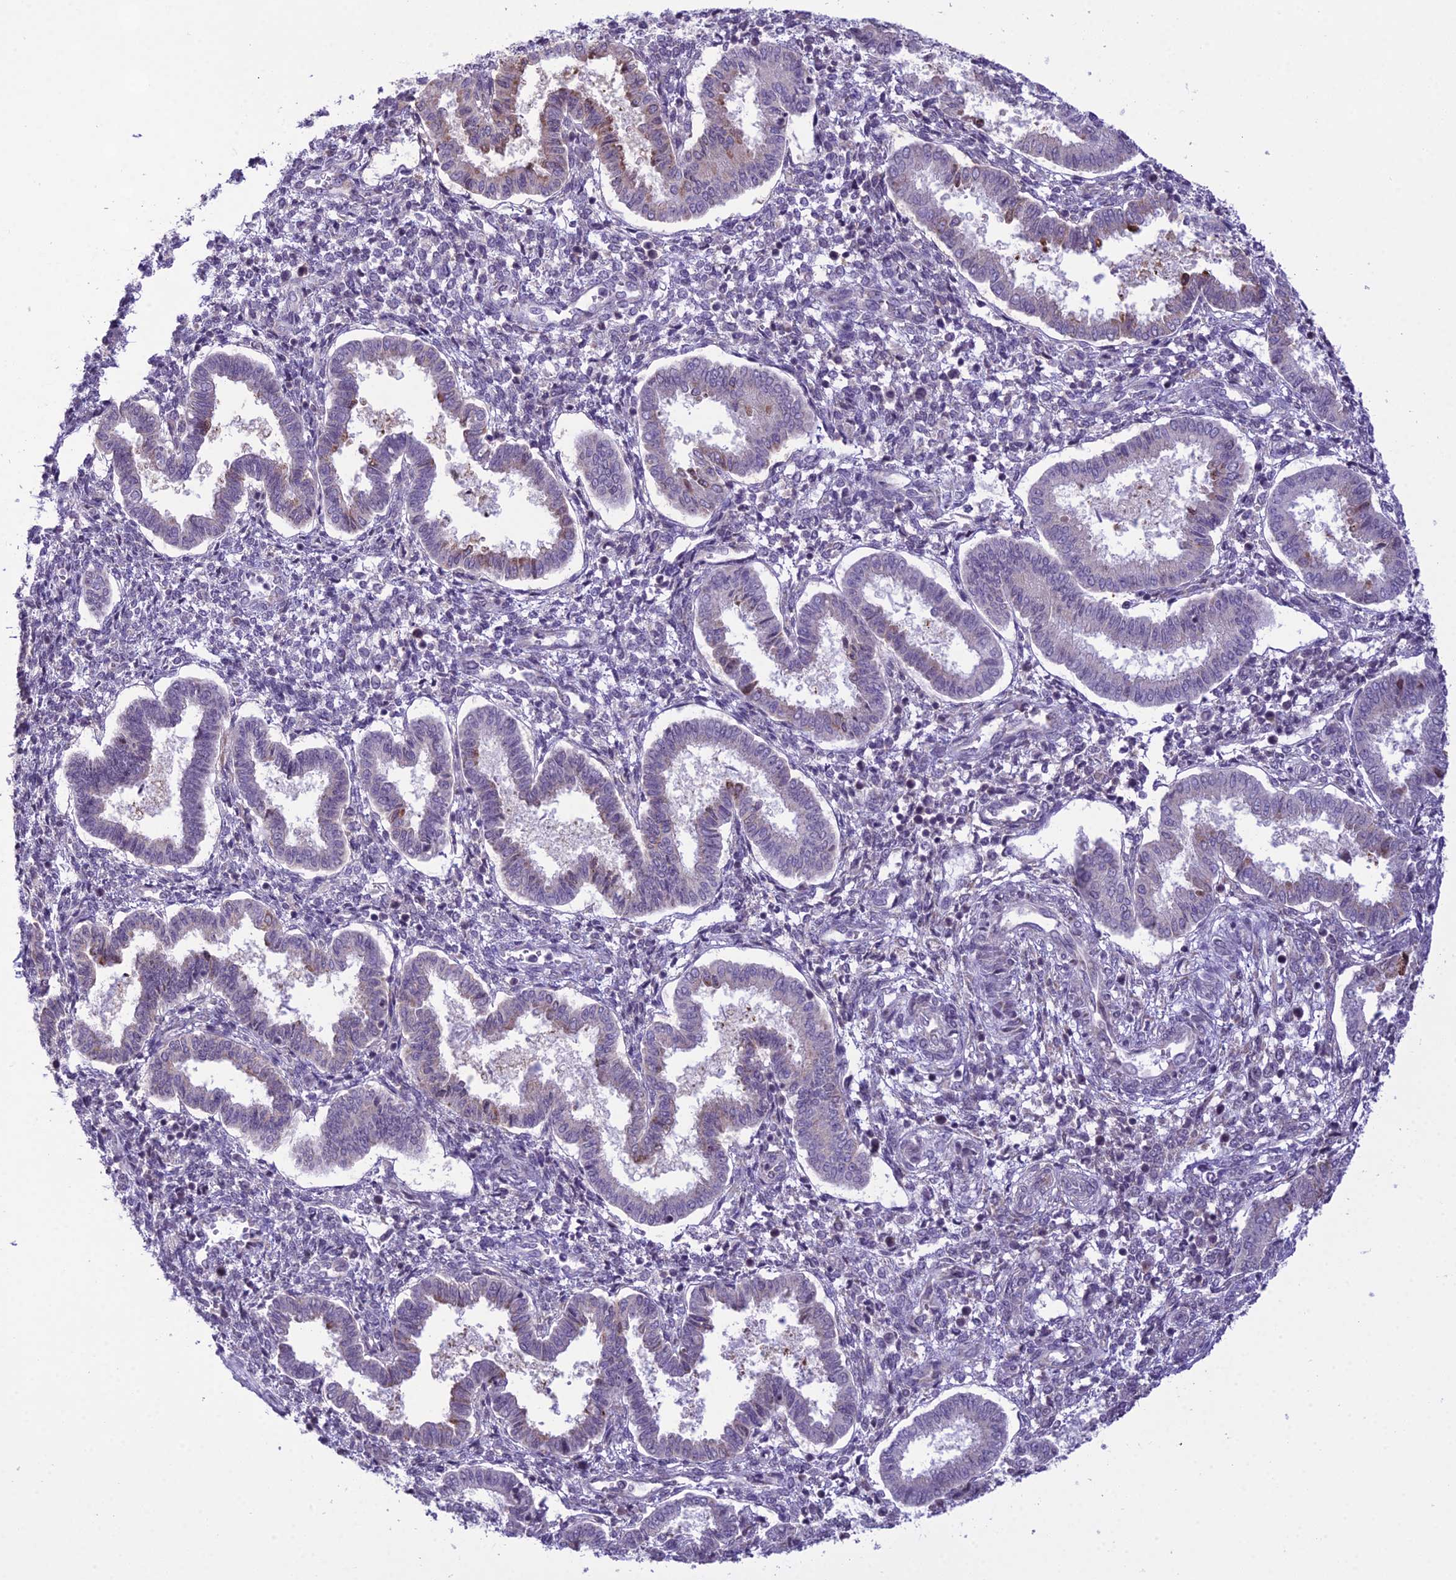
{"staining": {"intensity": "negative", "quantity": "none", "location": "none"}, "tissue": "endometrium", "cell_type": "Cells in endometrial stroma", "image_type": "normal", "snomed": [{"axis": "morphology", "description": "Normal tissue, NOS"}, {"axis": "topography", "description": "Endometrium"}], "caption": "Immunohistochemistry (IHC) photomicrograph of normal human endometrium stained for a protein (brown), which demonstrates no expression in cells in endometrial stroma.", "gene": "RPS26", "patient": {"sex": "female", "age": 24}}